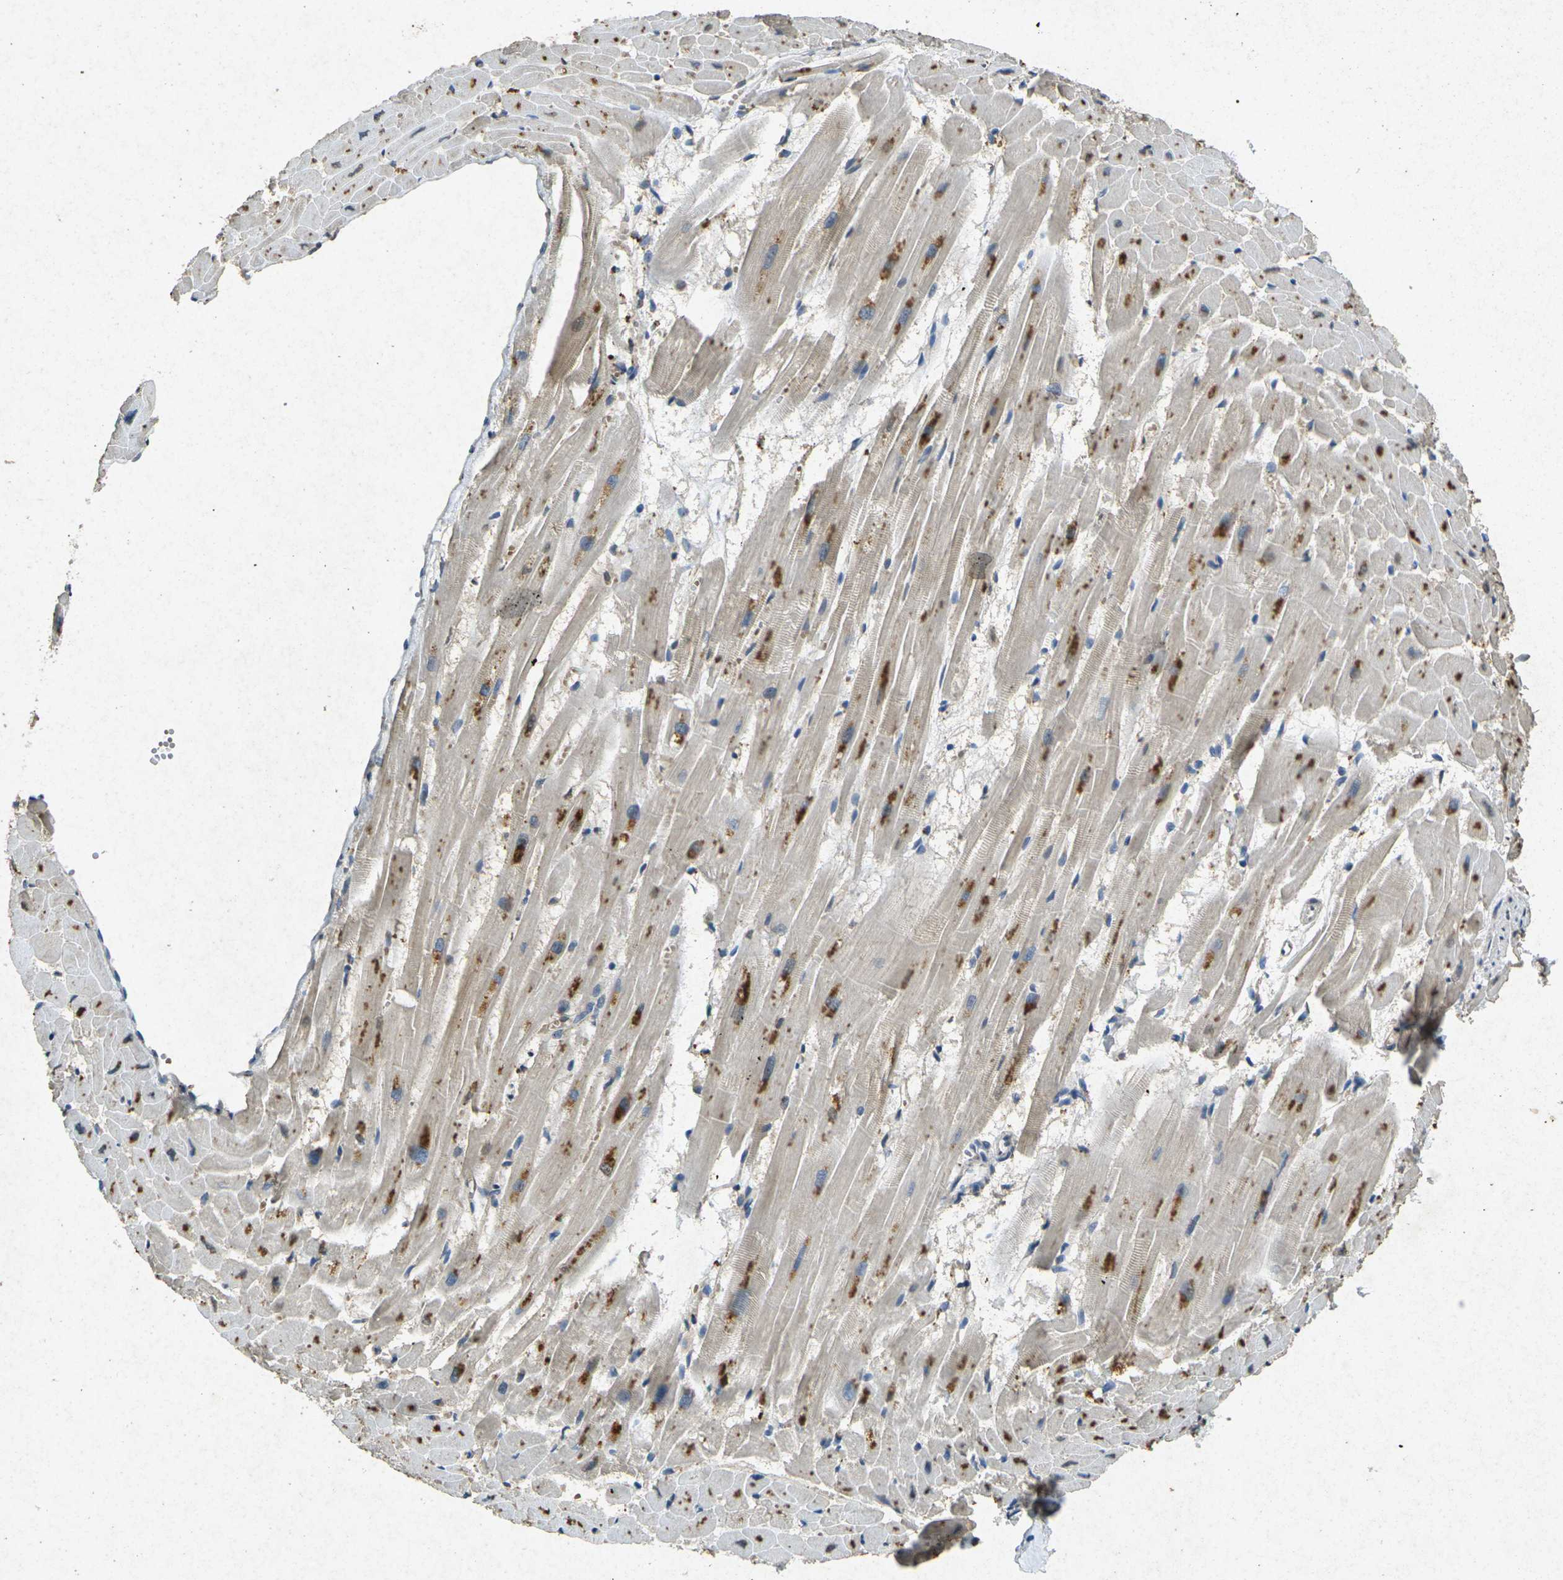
{"staining": {"intensity": "strong", "quantity": "25%-75%", "location": "cytoplasmic/membranous"}, "tissue": "heart muscle", "cell_type": "Cardiomyocytes", "image_type": "normal", "snomed": [{"axis": "morphology", "description": "Normal tissue, NOS"}, {"axis": "topography", "description": "Heart"}], "caption": "IHC photomicrograph of unremarkable heart muscle: heart muscle stained using immunohistochemistry (IHC) exhibits high levels of strong protein expression localized specifically in the cytoplasmic/membranous of cardiomyocytes, appearing as a cytoplasmic/membranous brown color.", "gene": "RGMA", "patient": {"sex": "female", "age": 19}}